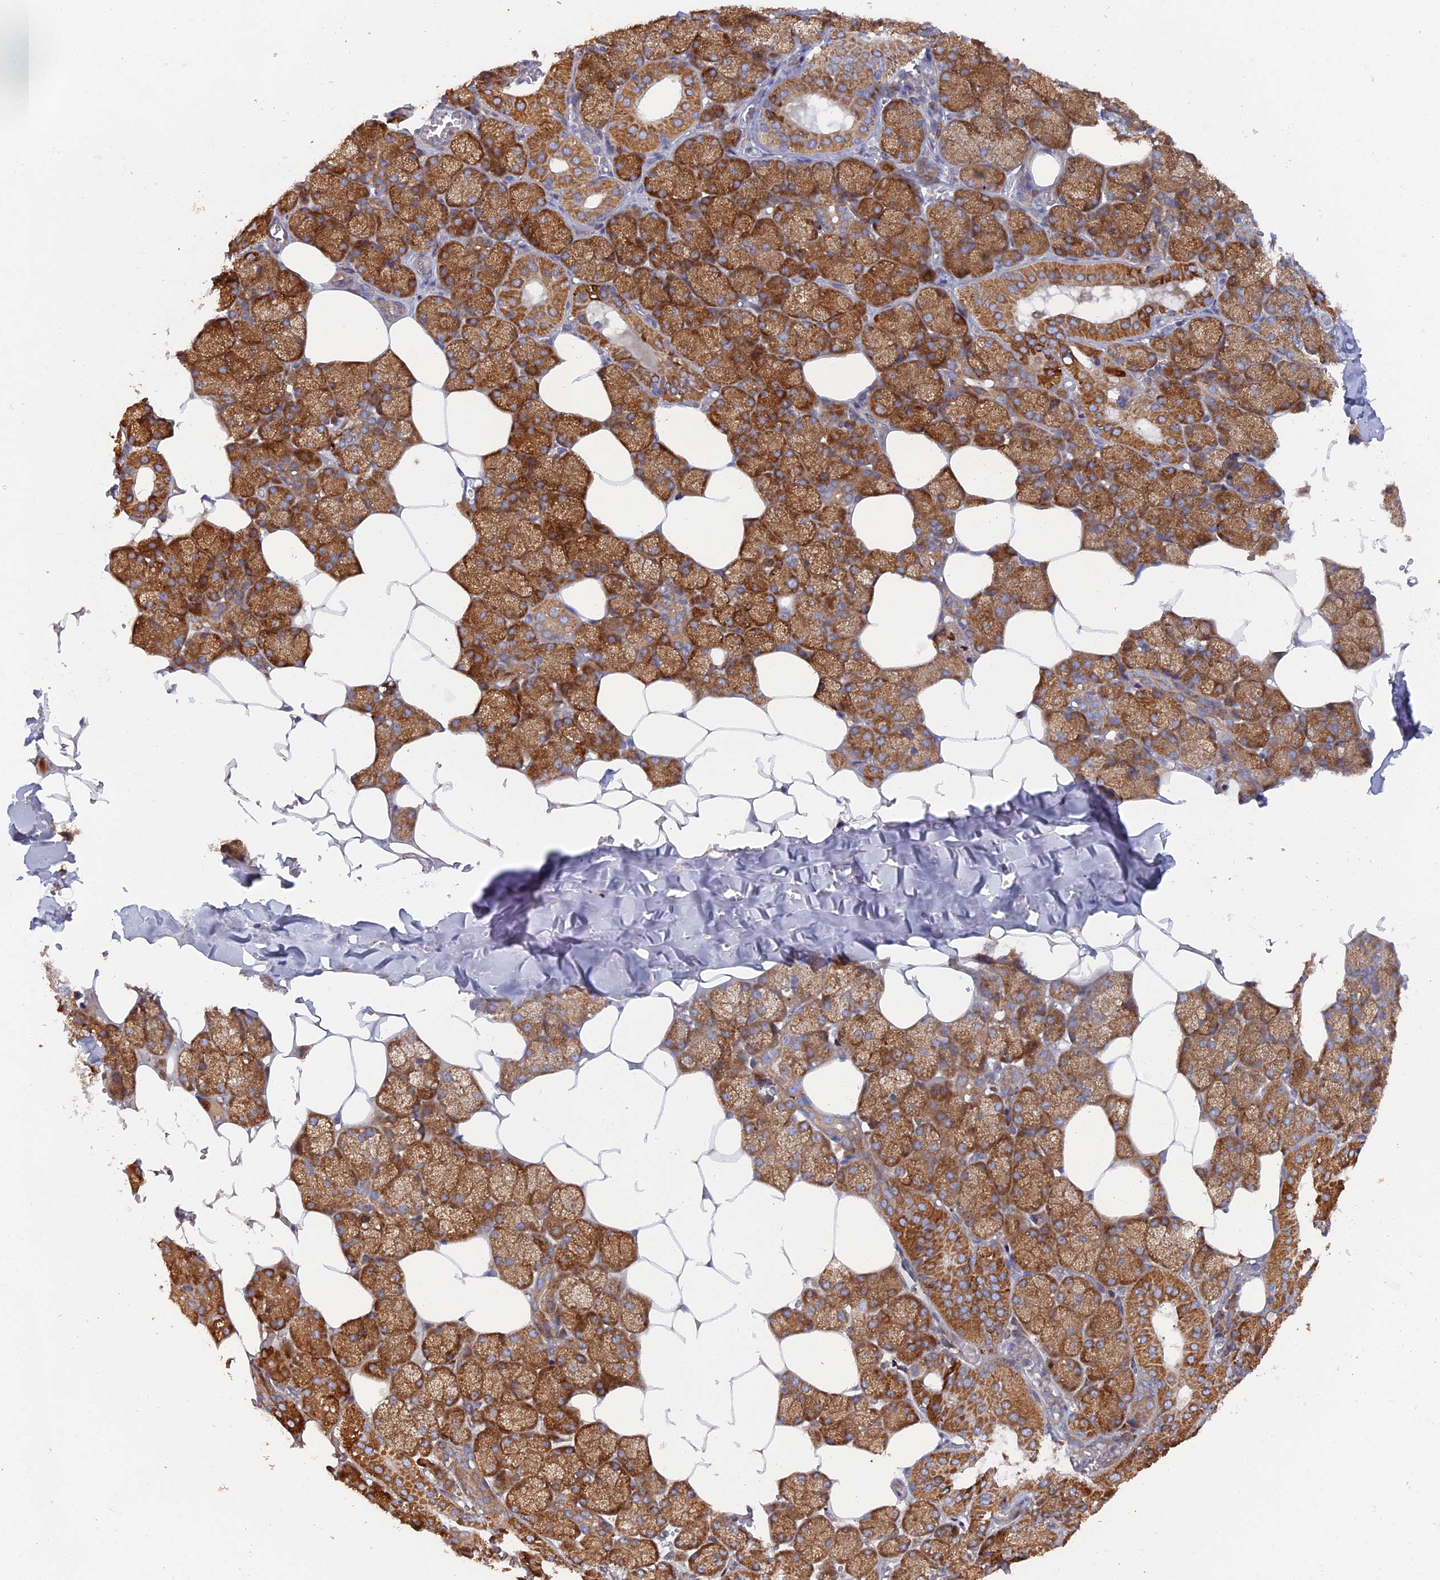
{"staining": {"intensity": "strong", "quantity": ">75%", "location": "cytoplasmic/membranous"}, "tissue": "salivary gland", "cell_type": "Glandular cells", "image_type": "normal", "snomed": [{"axis": "morphology", "description": "Normal tissue, NOS"}, {"axis": "topography", "description": "Salivary gland"}], "caption": "Strong cytoplasmic/membranous protein staining is identified in approximately >75% of glandular cells in salivary gland.", "gene": "TMEM196", "patient": {"sex": "male", "age": 62}}